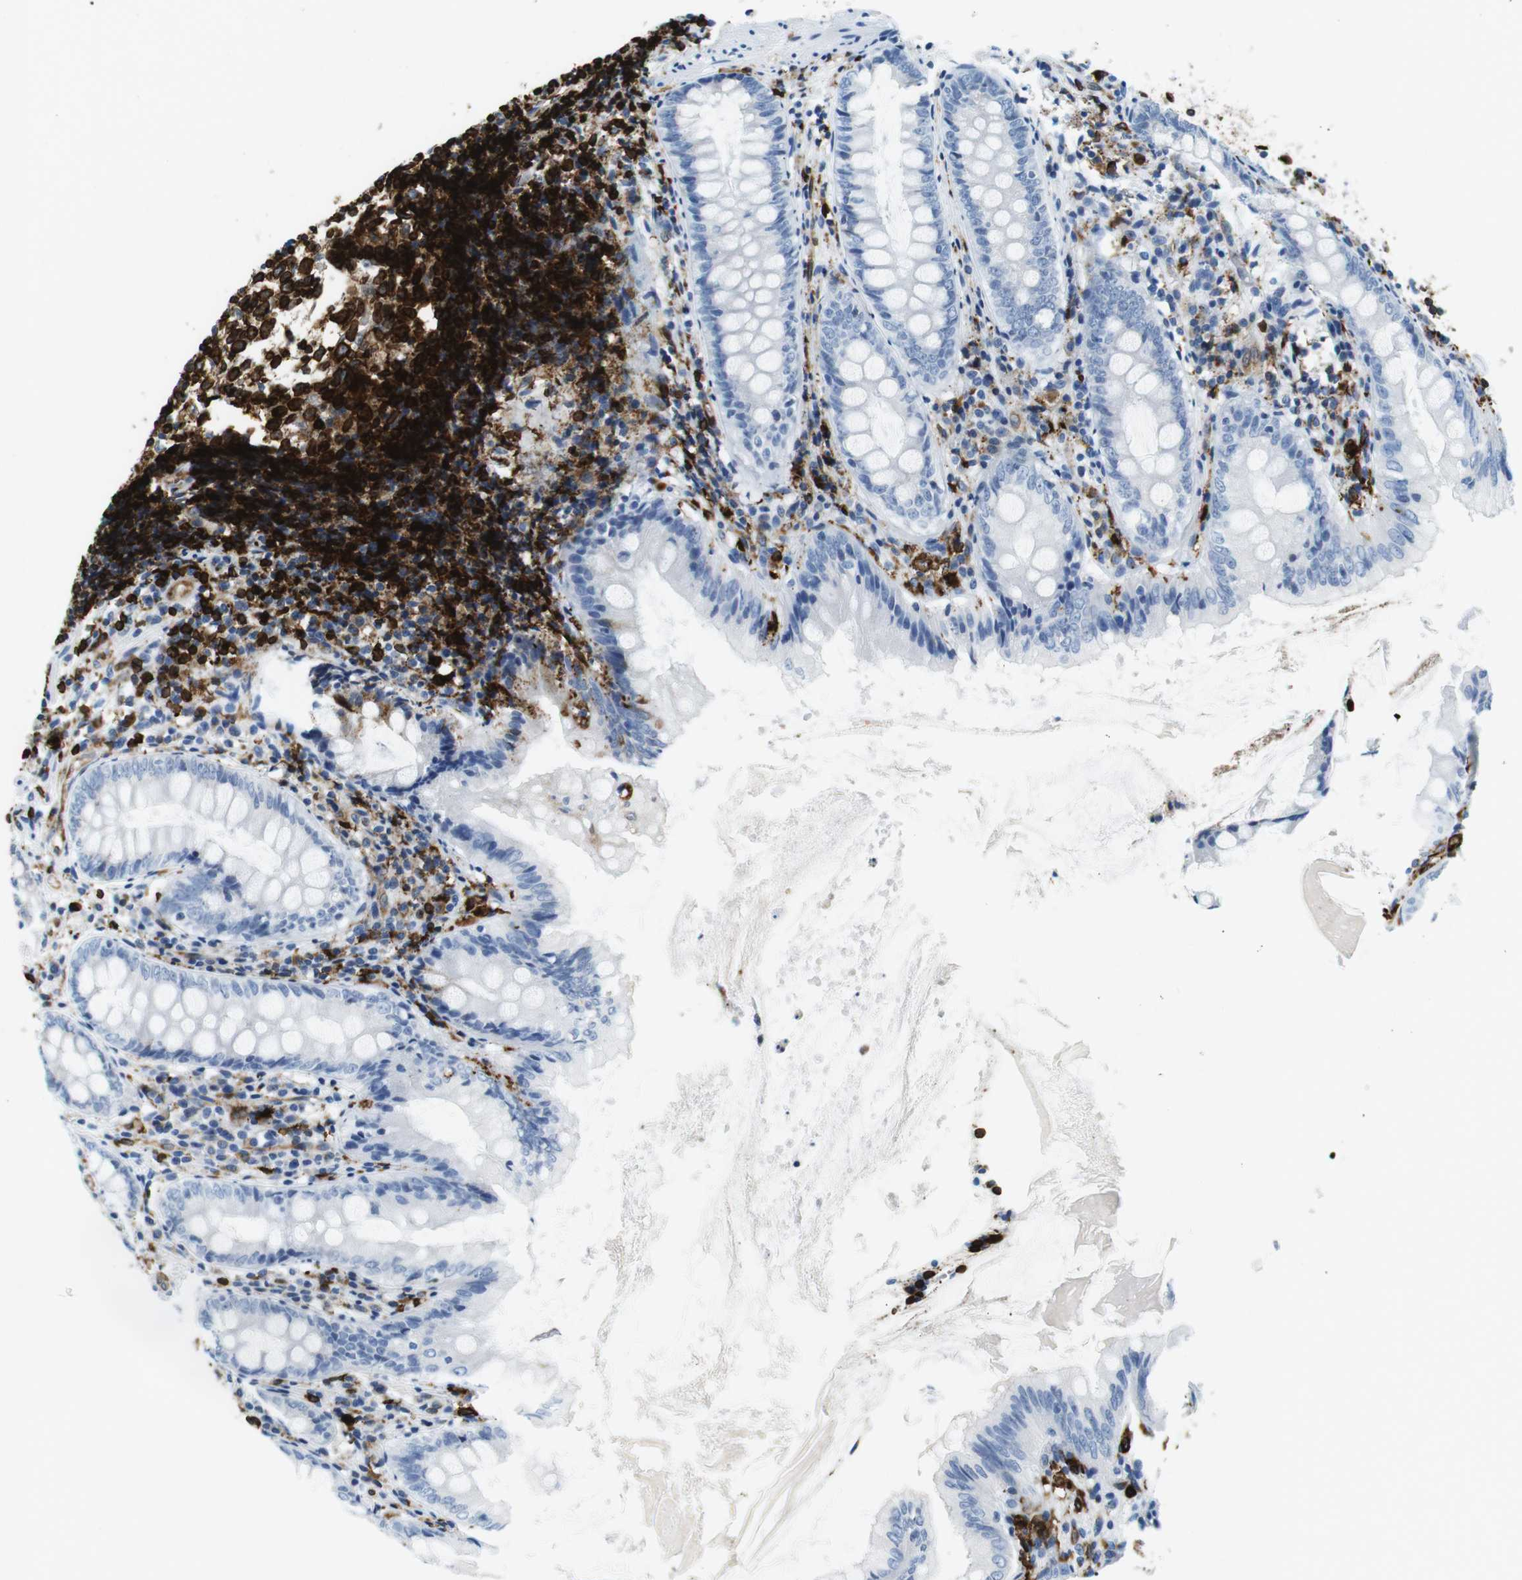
{"staining": {"intensity": "moderate", "quantity": "<25%", "location": "cytoplasmic/membranous"}, "tissue": "appendix", "cell_type": "Glandular cells", "image_type": "normal", "snomed": [{"axis": "morphology", "description": "Normal tissue, NOS"}, {"axis": "topography", "description": "Appendix"}], "caption": "Protein staining shows moderate cytoplasmic/membranous staining in about <25% of glandular cells in benign appendix. The protein is stained brown, and the nuclei are stained in blue (DAB (3,3'-diaminobenzidine) IHC with brightfield microscopy, high magnification).", "gene": "CIITA", "patient": {"sex": "female", "age": 77}}